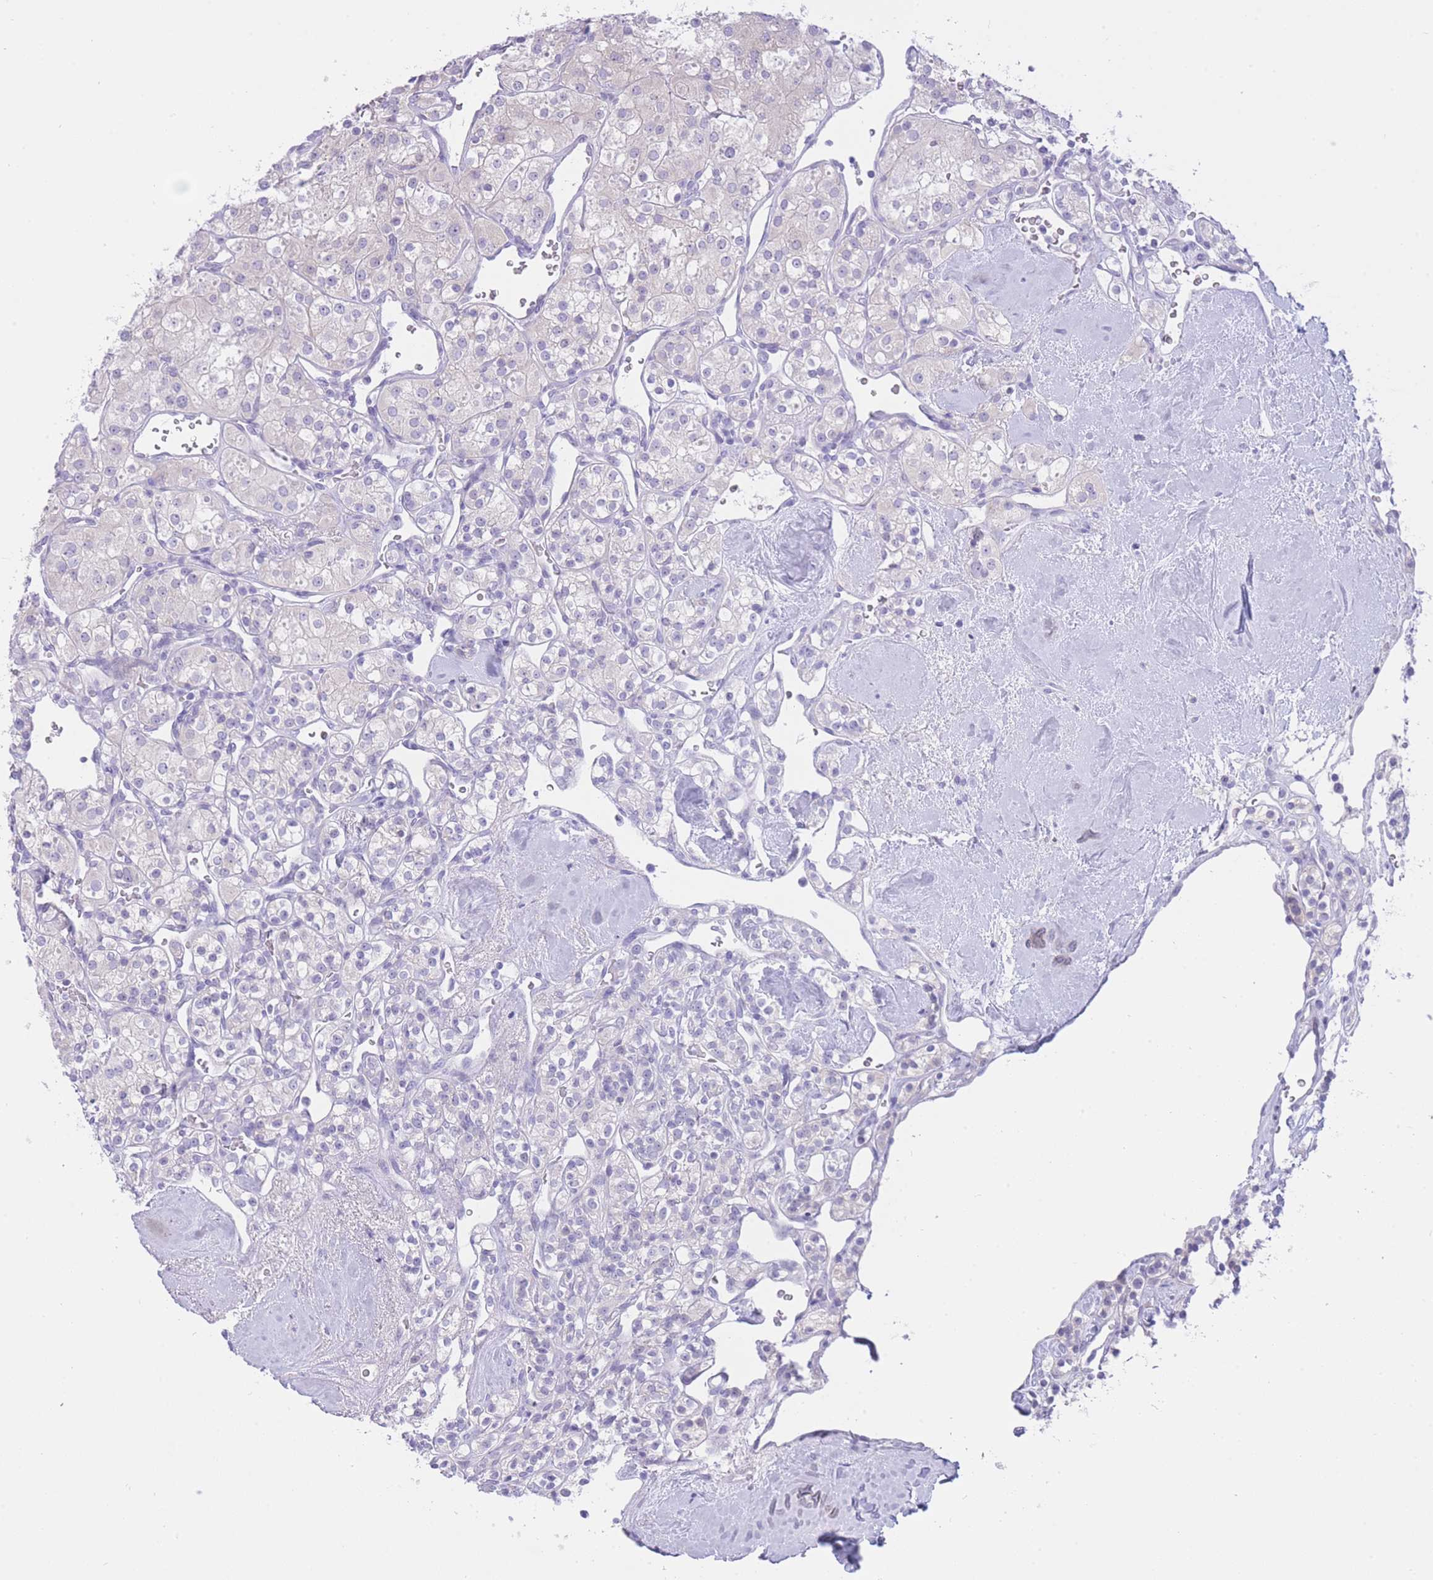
{"staining": {"intensity": "negative", "quantity": "none", "location": "none"}, "tissue": "renal cancer", "cell_type": "Tumor cells", "image_type": "cancer", "snomed": [{"axis": "morphology", "description": "Adenocarcinoma, NOS"}, {"axis": "topography", "description": "Kidney"}], "caption": "An image of human renal cancer (adenocarcinoma) is negative for staining in tumor cells.", "gene": "ZNF212", "patient": {"sex": "male", "age": 77}}